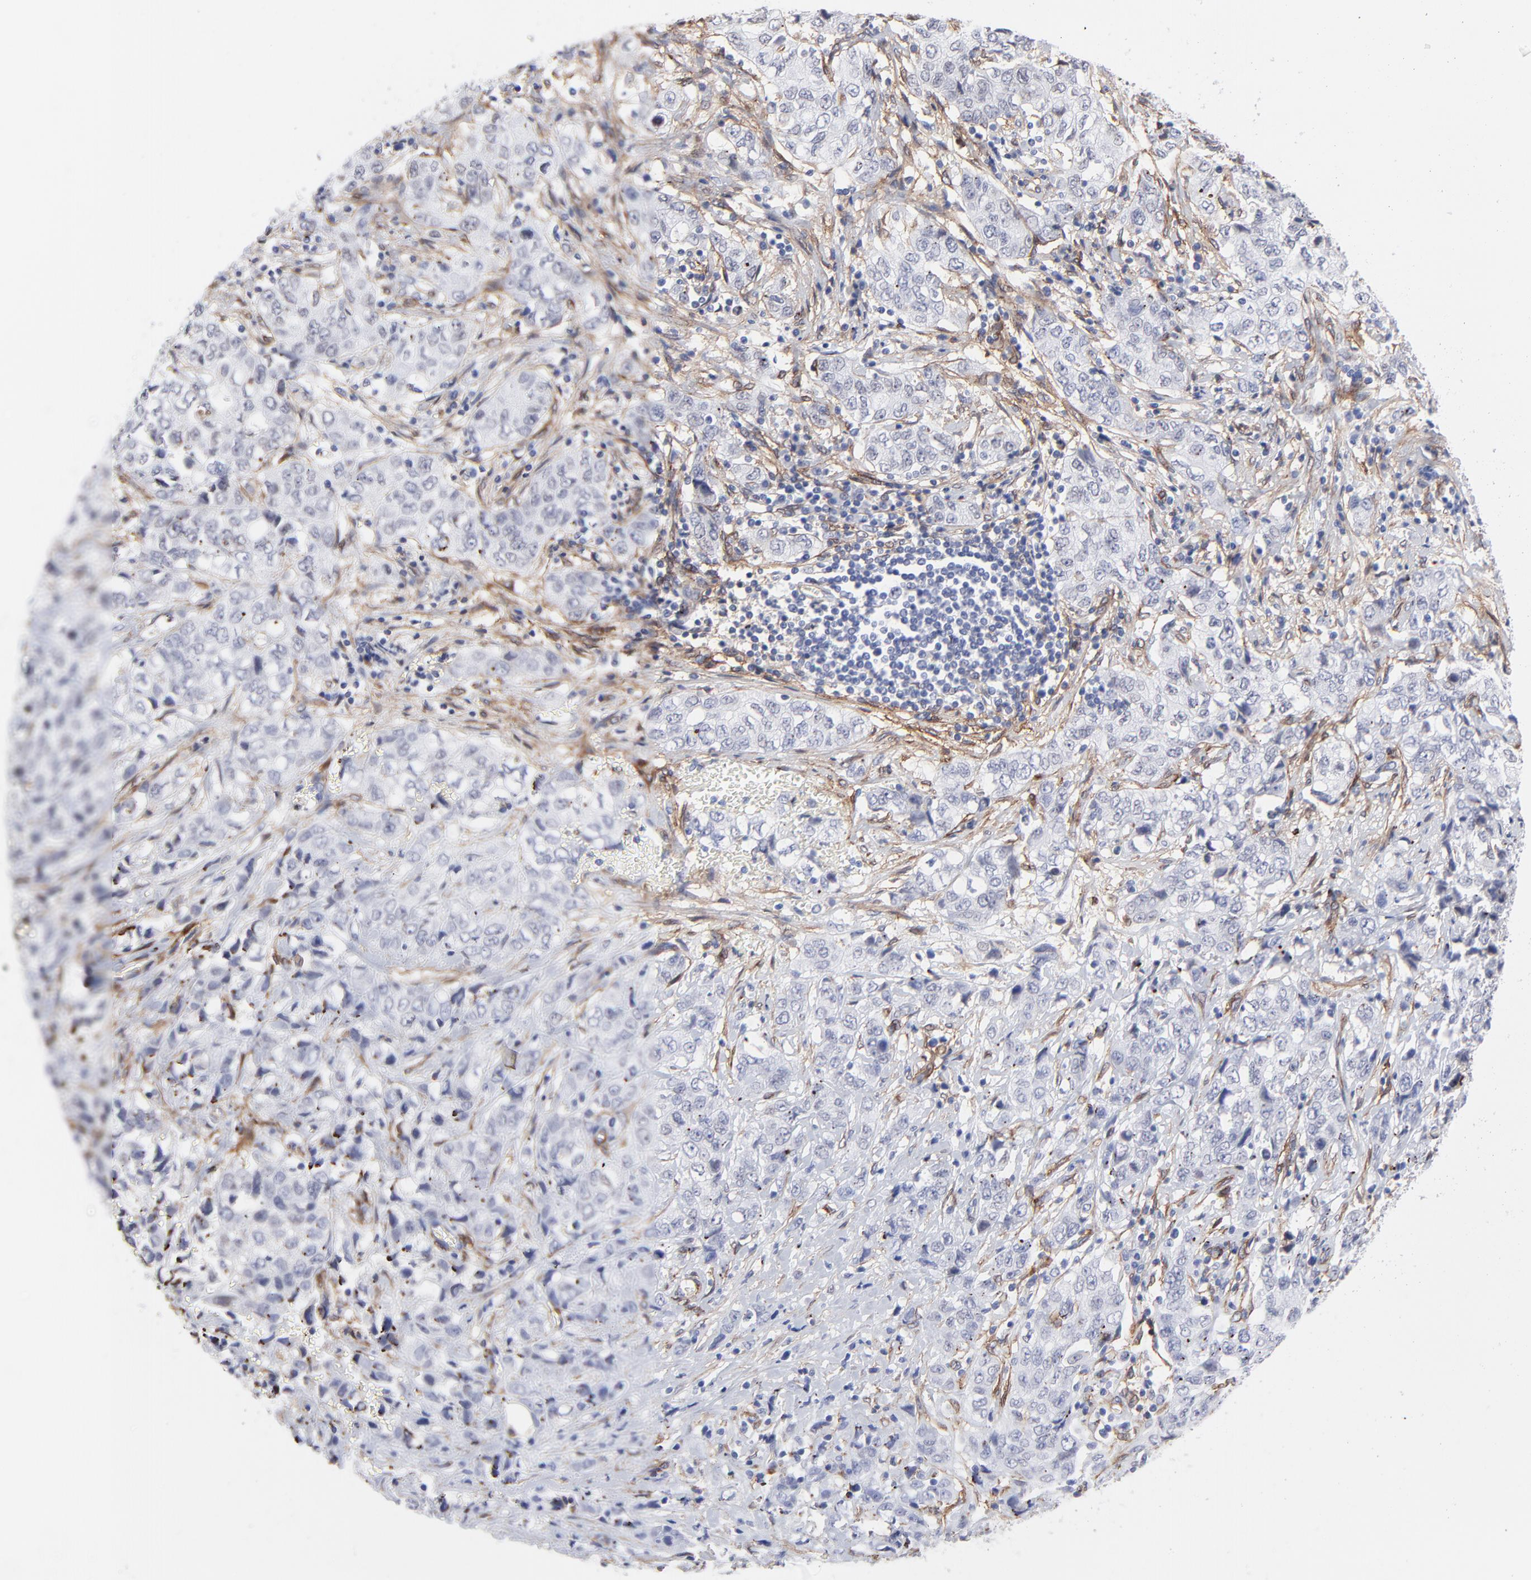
{"staining": {"intensity": "negative", "quantity": "none", "location": "none"}, "tissue": "stomach cancer", "cell_type": "Tumor cells", "image_type": "cancer", "snomed": [{"axis": "morphology", "description": "Adenocarcinoma, NOS"}, {"axis": "topography", "description": "Stomach"}], "caption": "Tumor cells show no significant protein staining in stomach adenocarcinoma. (IHC, brightfield microscopy, high magnification).", "gene": "PDGFRB", "patient": {"sex": "male", "age": 48}}